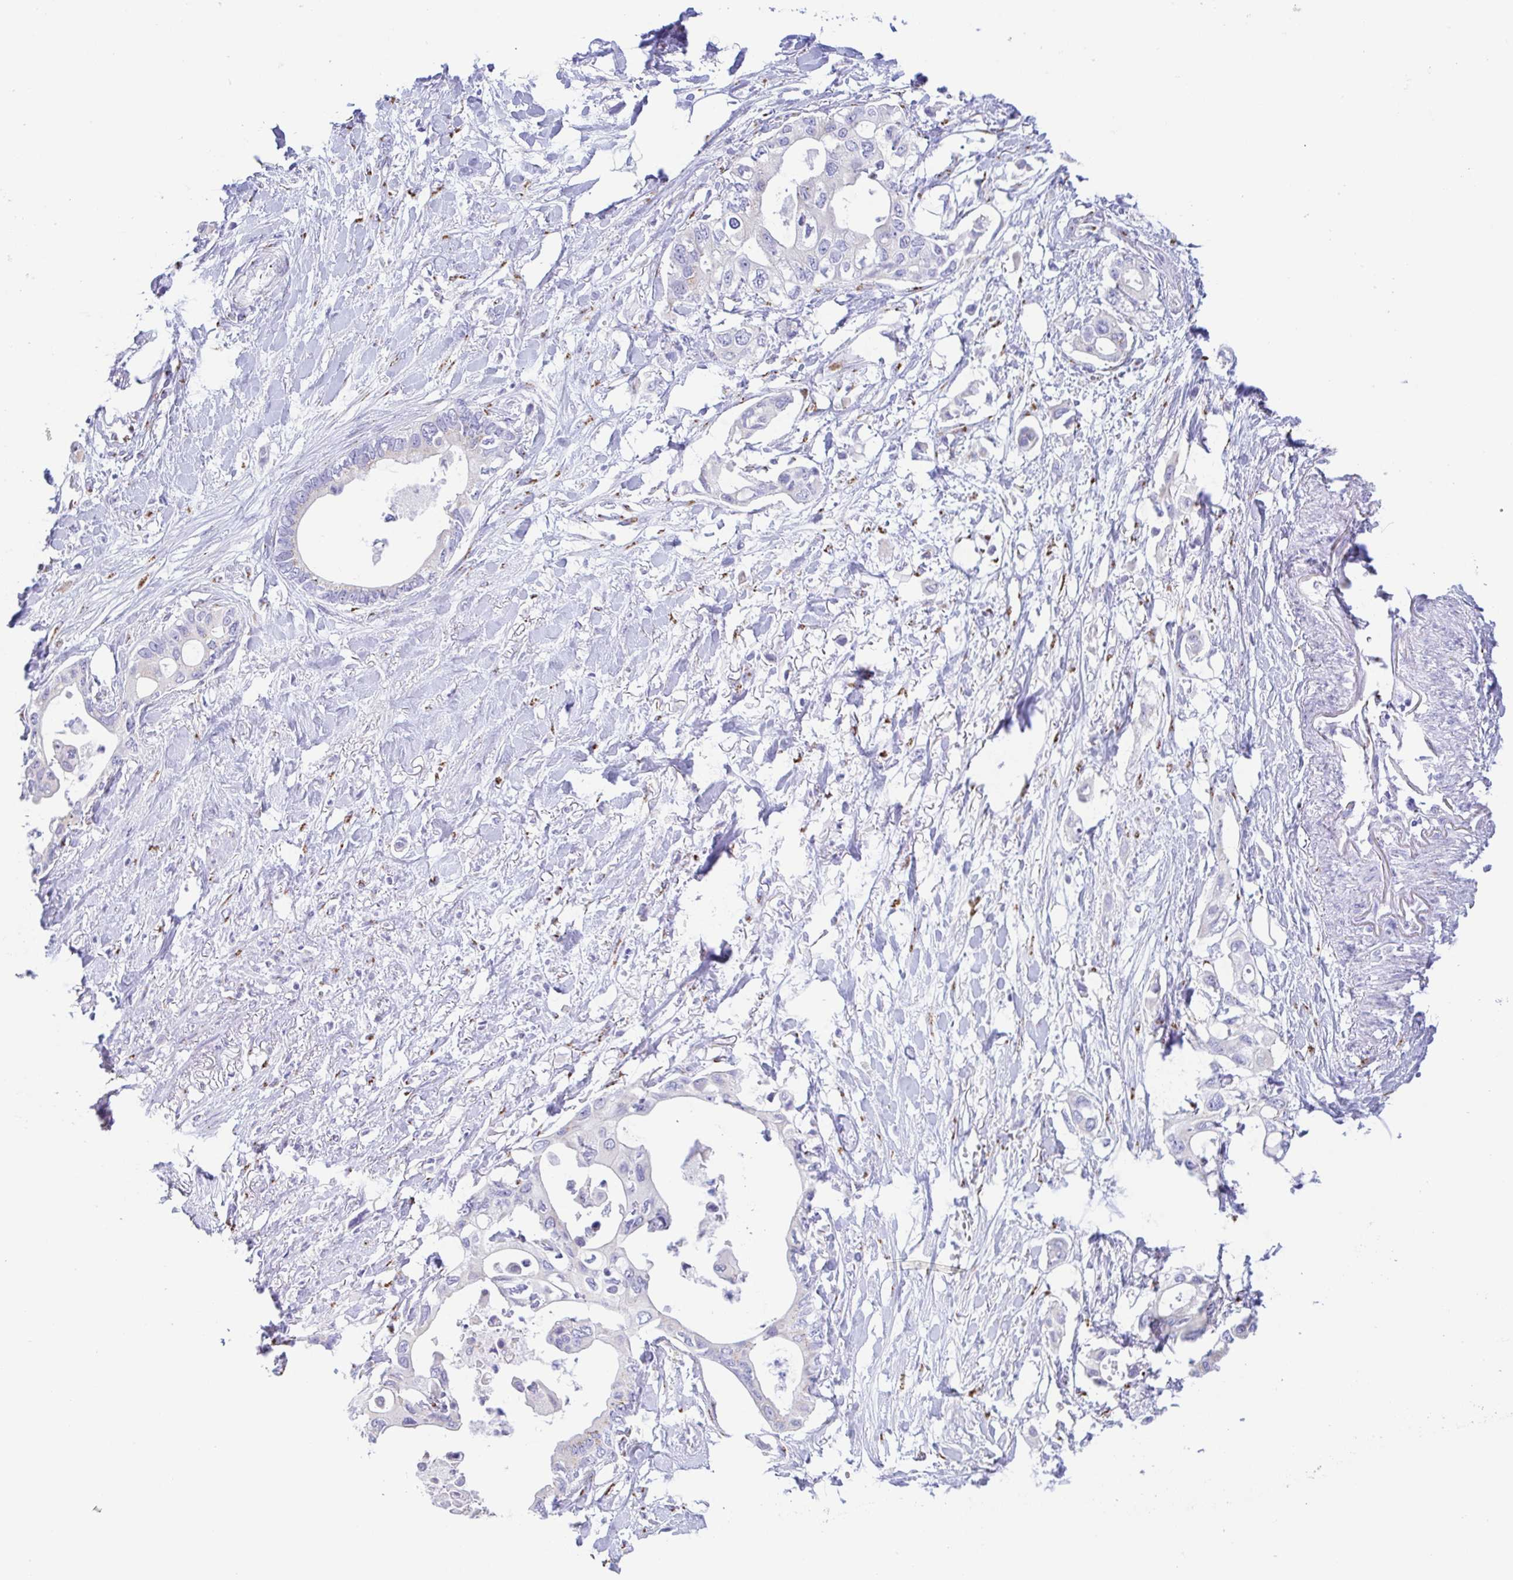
{"staining": {"intensity": "negative", "quantity": "none", "location": "none"}, "tissue": "pancreatic cancer", "cell_type": "Tumor cells", "image_type": "cancer", "snomed": [{"axis": "morphology", "description": "Adenocarcinoma, NOS"}, {"axis": "topography", "description": "Pancreas"}], "caption": "Immunohistochemical staining of pancreatic cancer exhibits no significant staining in tumor cells.", "gene": "SULT1B1", "patient": {"sex": "female", "age": 63}}